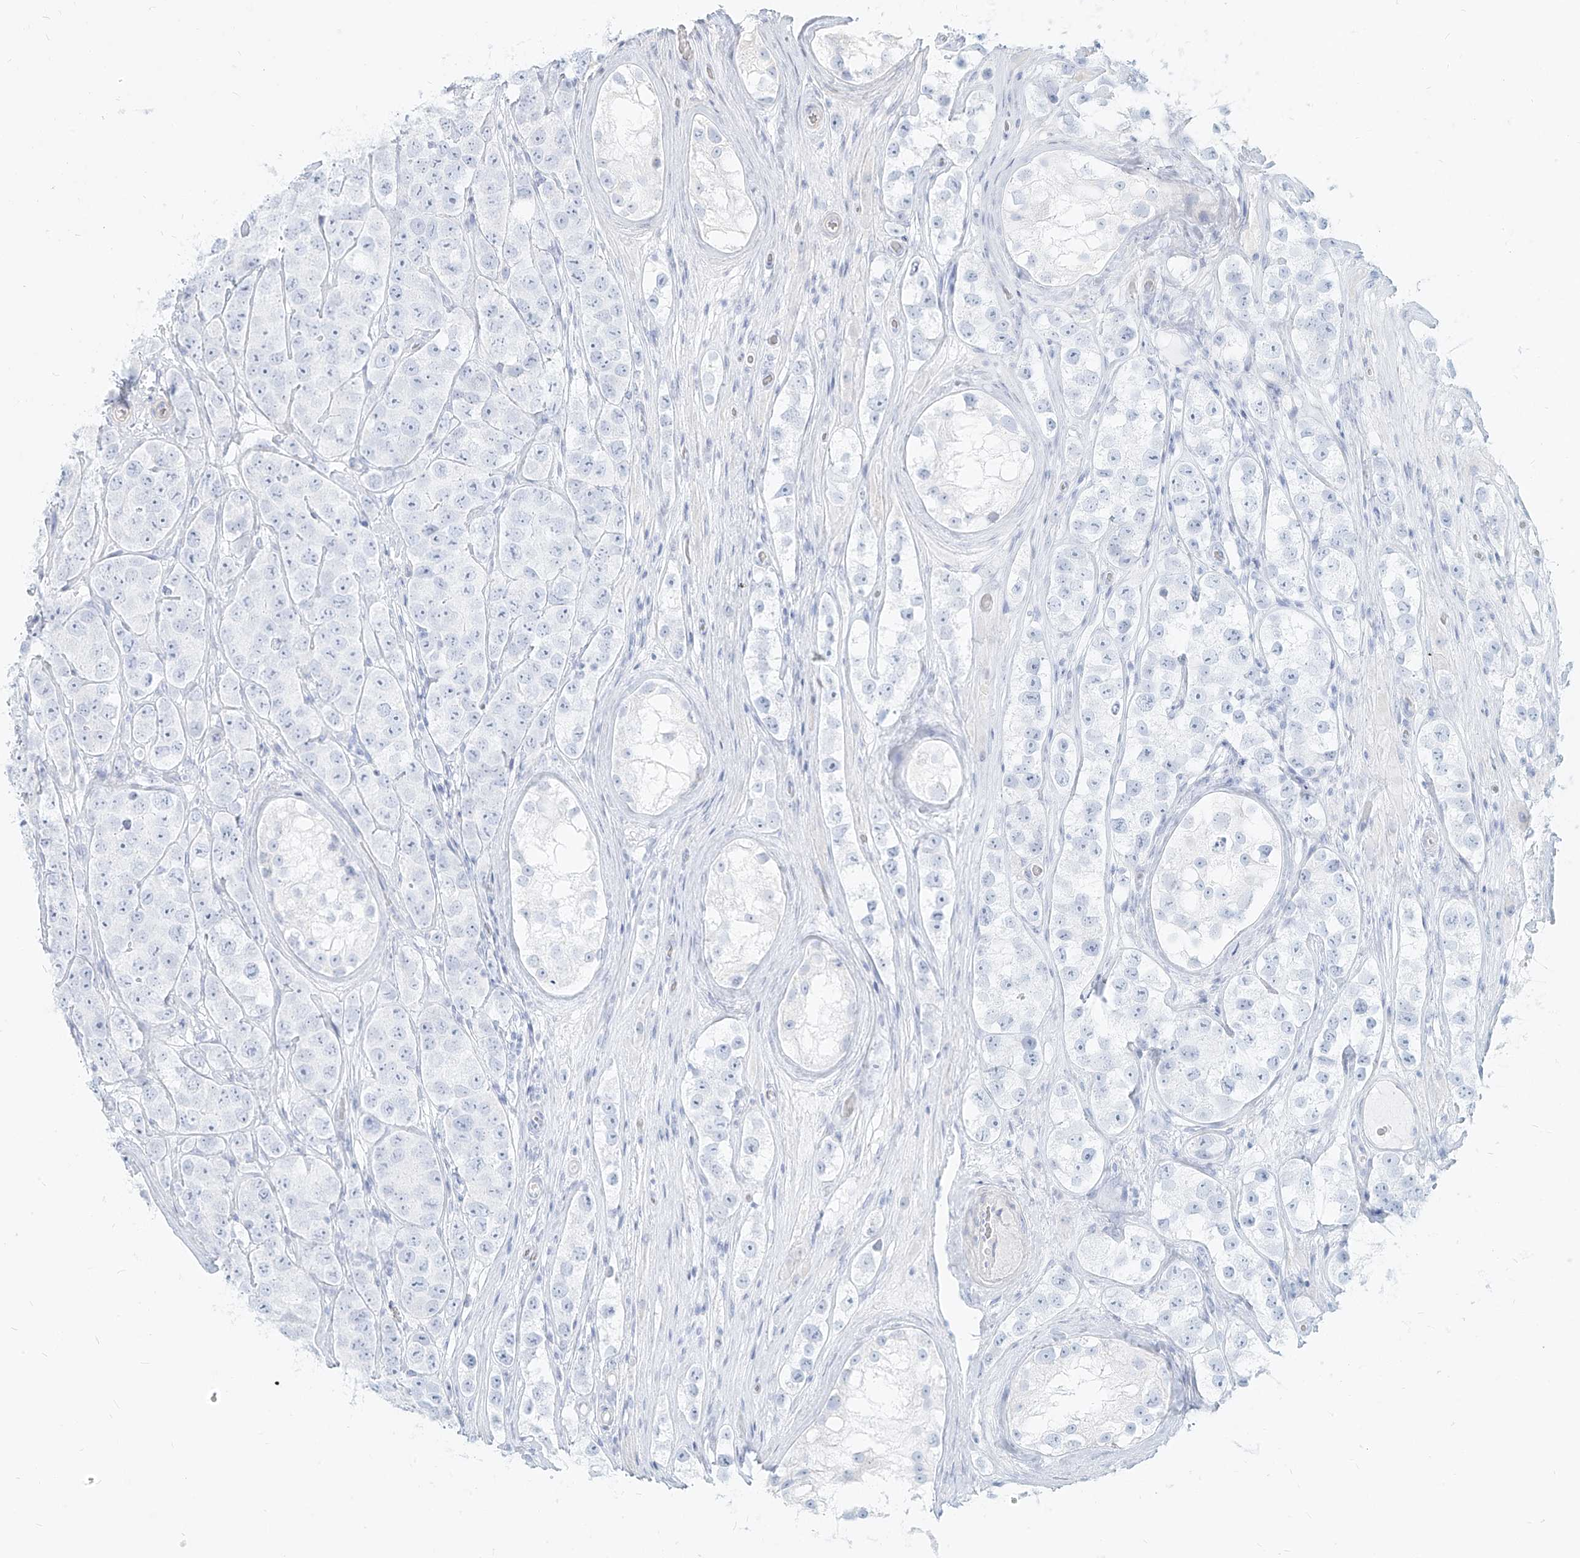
{"staining": {"intensity": "negative", "quantity": "none", "location": "none"}, "tissue": "testis cancer", "cell_type": "Tumor cells", "image_type": "cancer", "snomed": [{"axis": "morphology", "description": "Seminoma, NOS"}, {"axis": "topography", "description": "Testis"}], "caption": "Tumor cells show no significant protein expression in testis cancer (seminoma).", "gene": "ITPKB", "patient": {"sex": "male", "age": 28}}